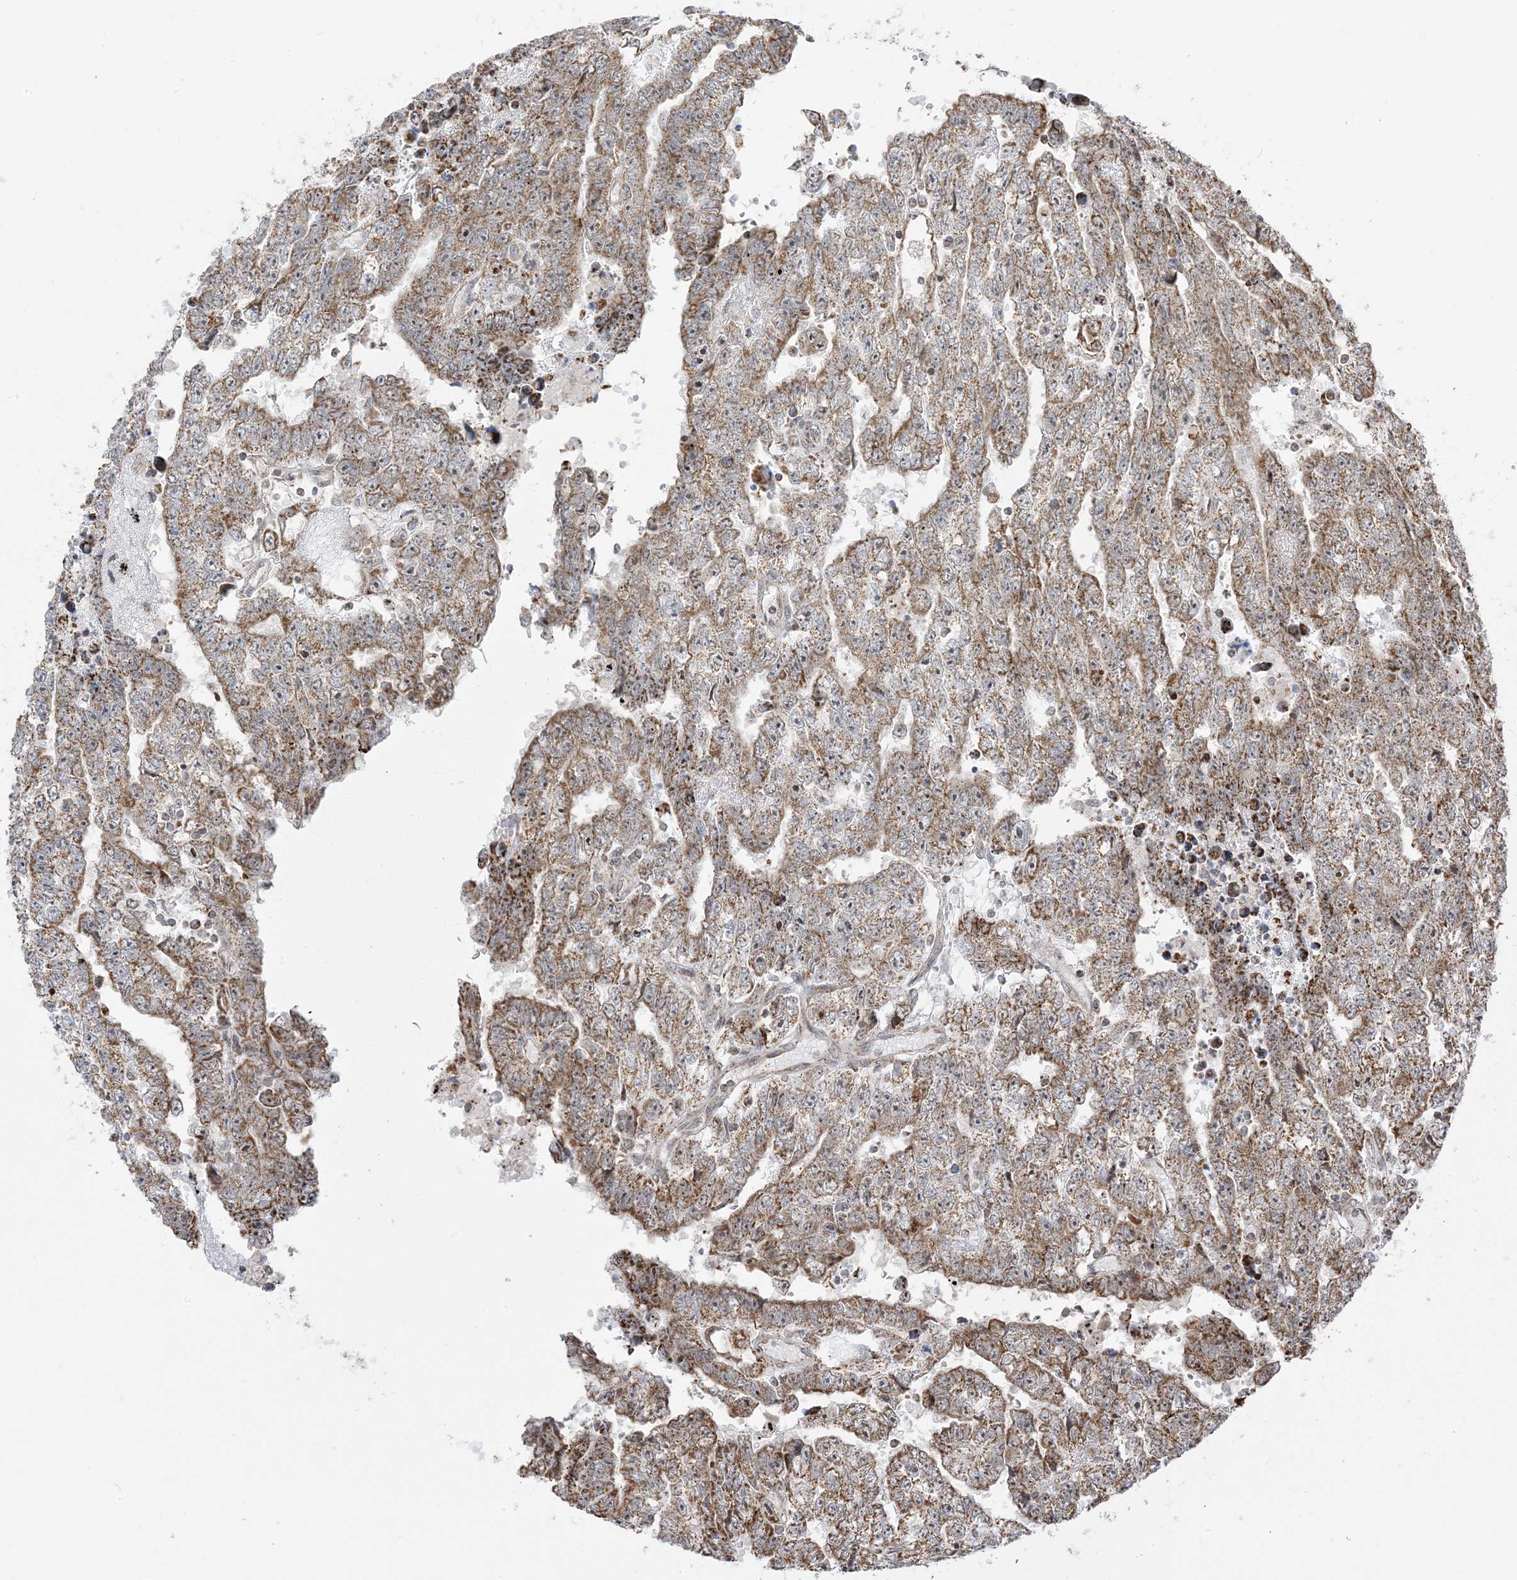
{"staining": {"intensity": "moderate", "quantity": ">75%", "location": "cytoplasmic/membranous"}, "tissue": "testis cancer", "cell_type": "Tumor cells", "image_type": "cancer", "snomed": [{"axis": "morphology", "description": "Carcinoma, Embryonal, NOS"}, {"axis": "topography", "description": "Testis"}], "caption": "This photomicrograph reveals immunohistochemistry staining of human testis cancer (embryonal carcinoma), with medium moderate cytoplasmic/membranous expression in about >75% of tumor cells.", "gene": "MAPKBP1", "patient": {"sex": "male", "age": 25}}